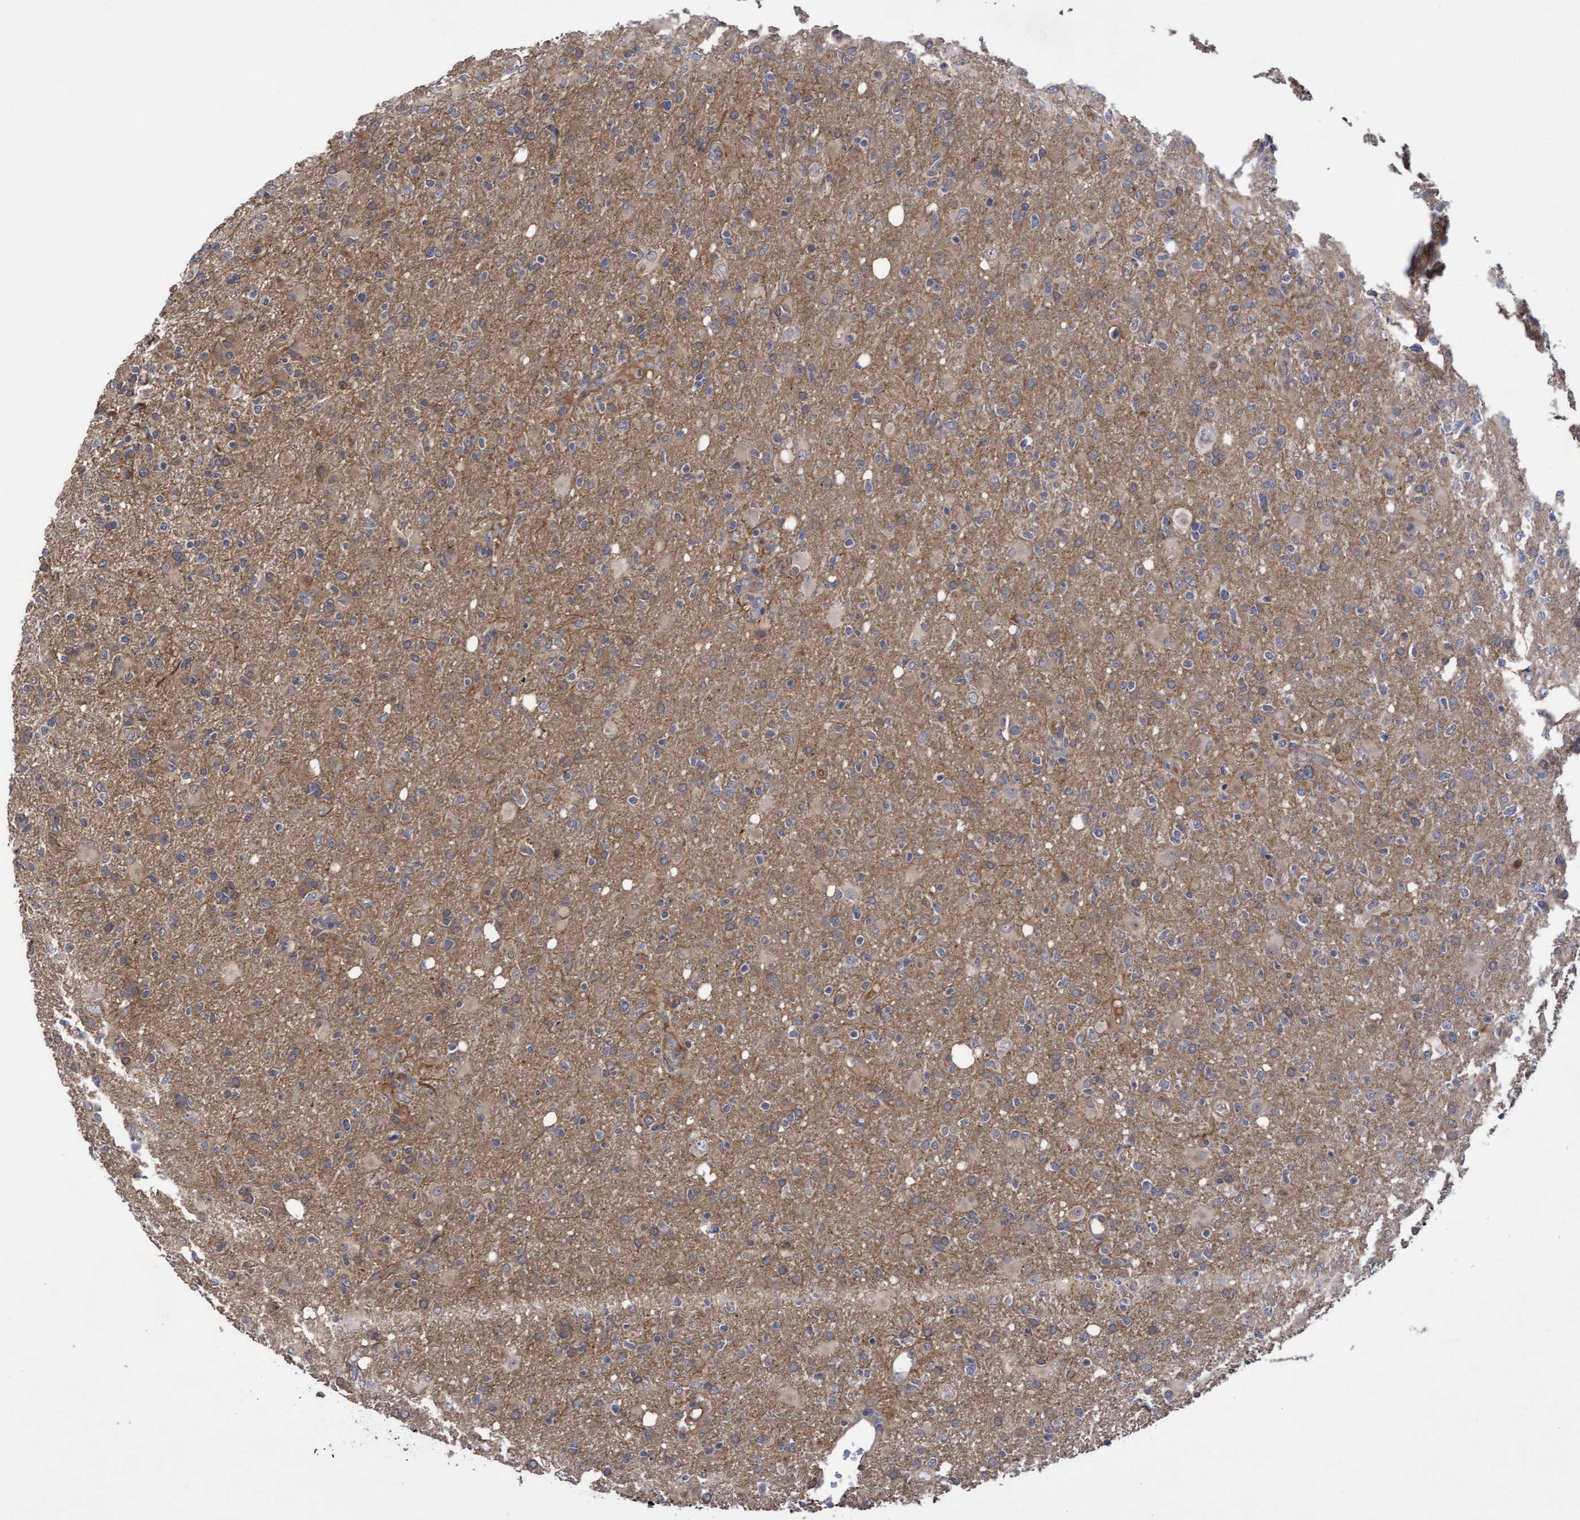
{"staining": {"intensity": "weak", "quantity": "<25%", "location": "cytoplasmic/membranous"}, "tissue": "glioma", "cell_type": "Tumor cells", "image_type": "cancer", "snomed": [{"axis": "morphology", "description": "Glioma, malignant, High grade"}, {"axis": "topography", "description": "Brain"}], "caption": "Immunohistochemistry photomicrograph of neoplastic tissue: glioma stained with DAB exhibits no significant protein positivity in tumor cells. (DAB (3,3'-diaminobenzidine) immunohistochemistry visualized using brightfield microscopy, high magnification).", "gene": "COBL", "patient": {"sex": "female", "age": 57}}